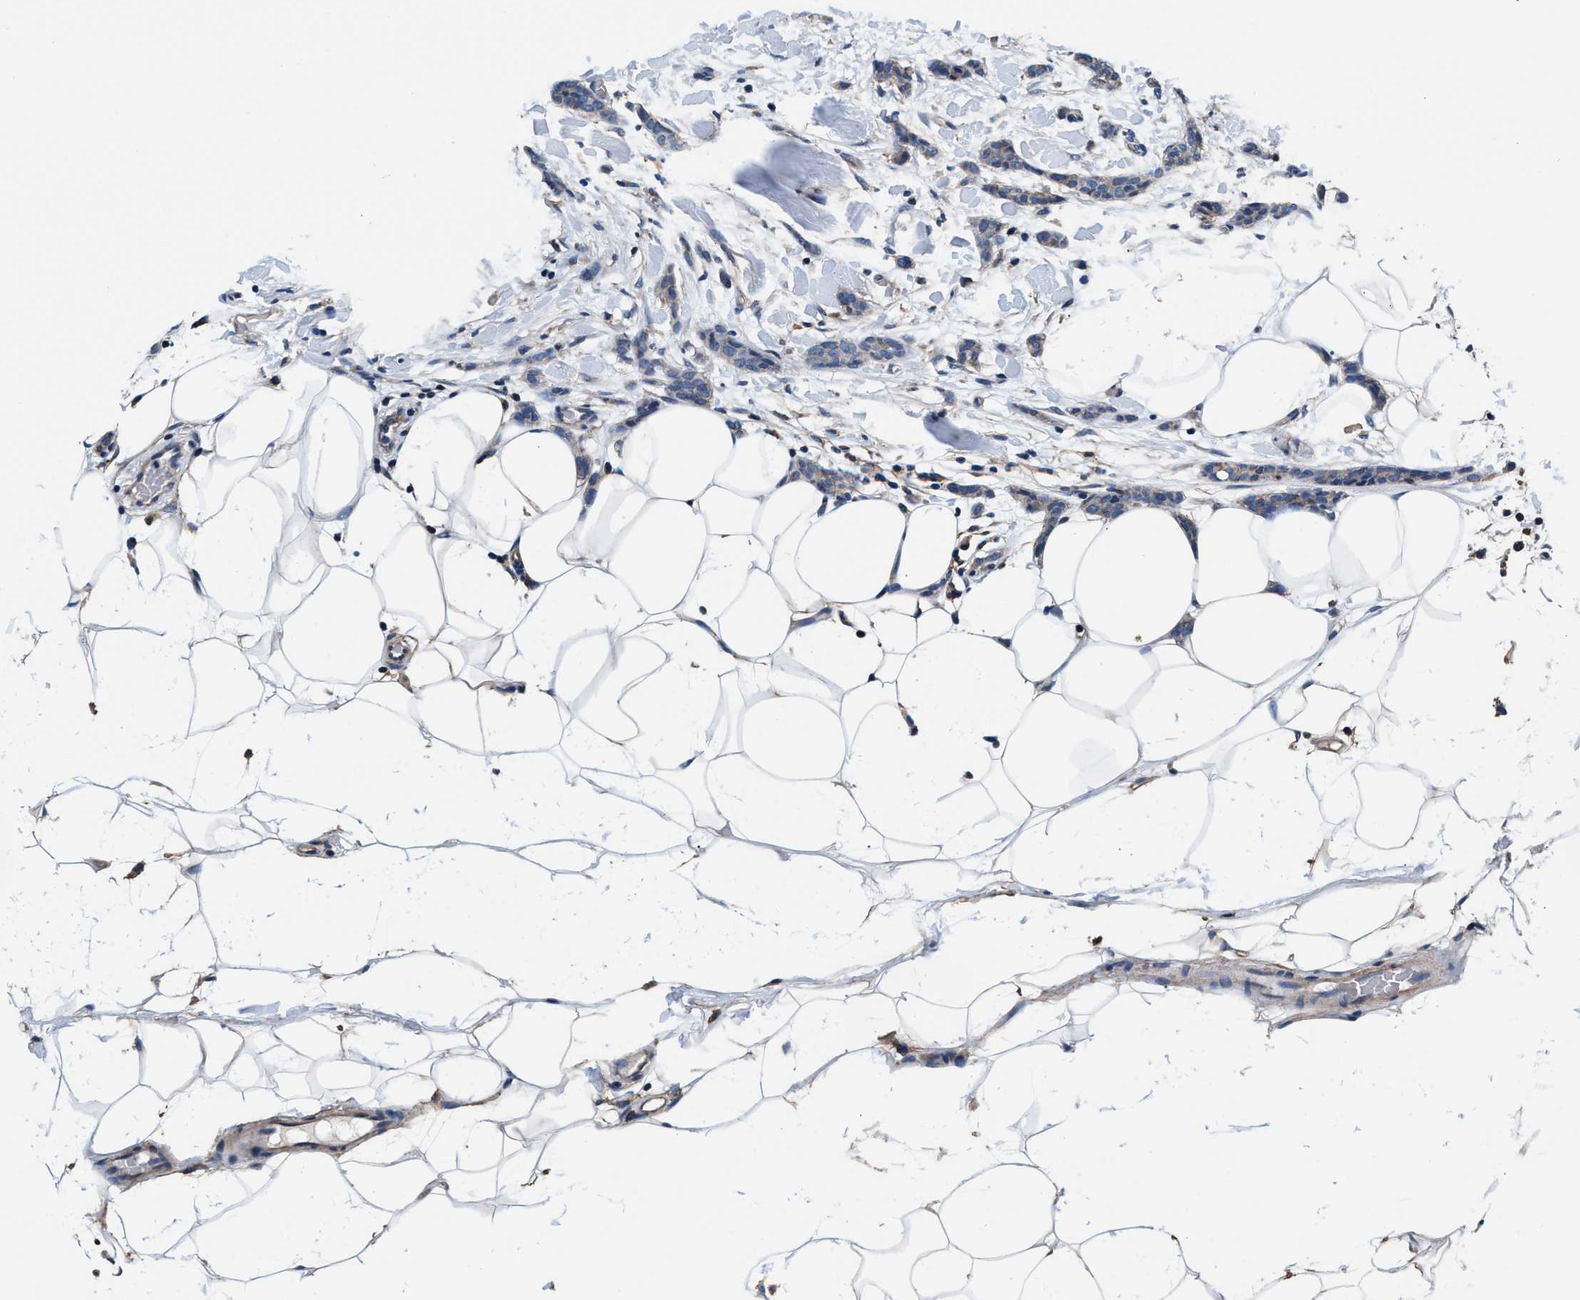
{"staining": {"intensity": "weak", "quantity": "<25%", "location": "cytoplasmic/membranous"}, "tissue": "breast cancer", "cell_type": "Tumor cells", "image_type": "cancer", "snomed": [{"axis": "morphology", "description": "Lobular carcinoma"}, {"axis": "topography", "description": "Skin"}, {"axis": "topography", "description": "Breast"}], "caption": "This image is of breast lobular carcinoma stained with immunohistochemistry to label a protein in brown with the nuclei are counter-stained blue. There is no staining in tumor cells.", "gene": "NKTR", "patient": {"sex": "female", "age": 46}}